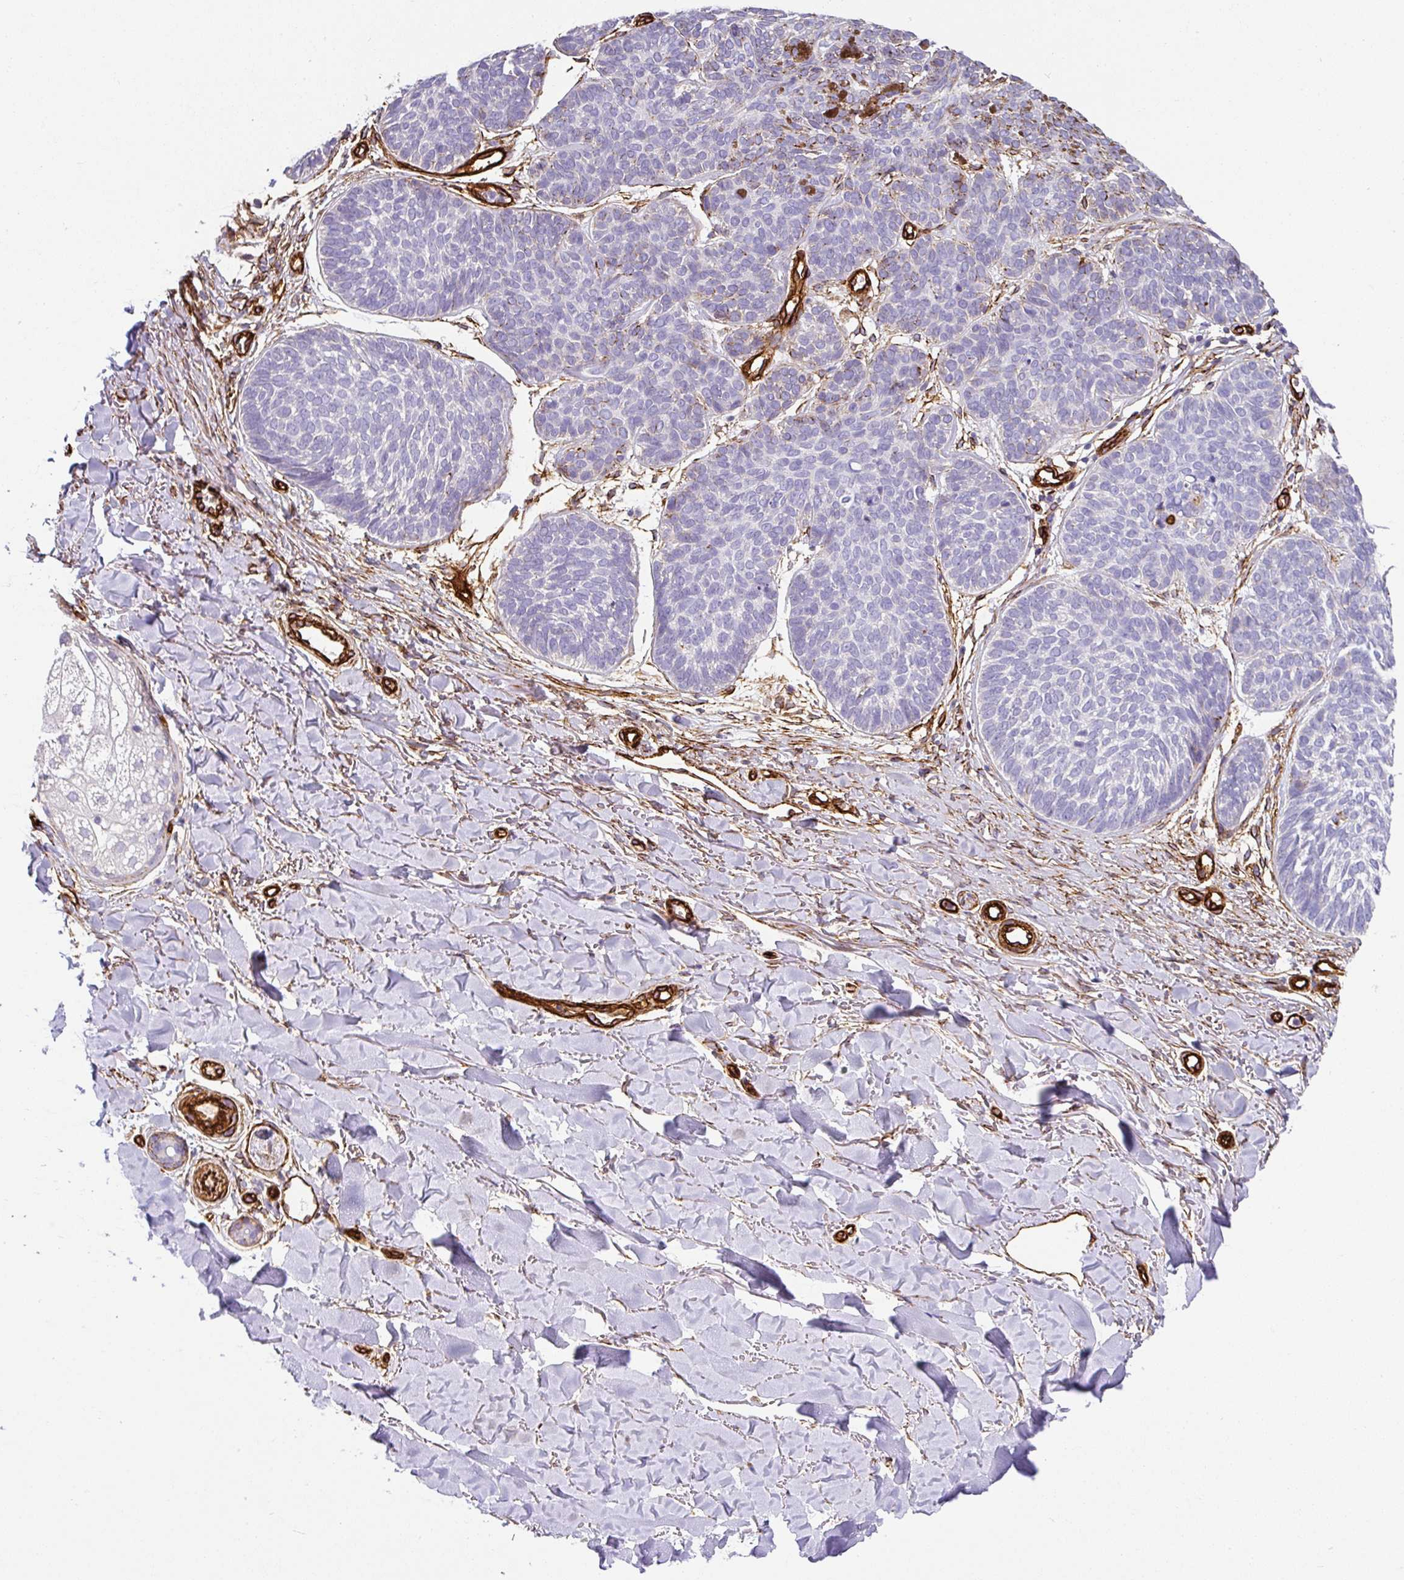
{"staining": {"intensity": "negative", "quantity": "none", "location": "none"}, "tissue": "skin cancer", "cell_type": "Tumor cells", "image_type": "cancer", "snomed": [{"axis": "morphology", "description": "Basal cell carcinoma"}, {"axis": "topography", "description": "Skin"}, {"axis": "topography", "description": "Skin of neck"}, {"axis": "topography", "description": "Skin of shoulder"}, {"axis": "topography", "description": "Skin of back"}], "caption": "A micrograph of skin cancer stained for a protein demonstrates no brown staining in tumor cells.", "gene": "SLC25A17", "patient": {"sex": "male", "age": 80}}